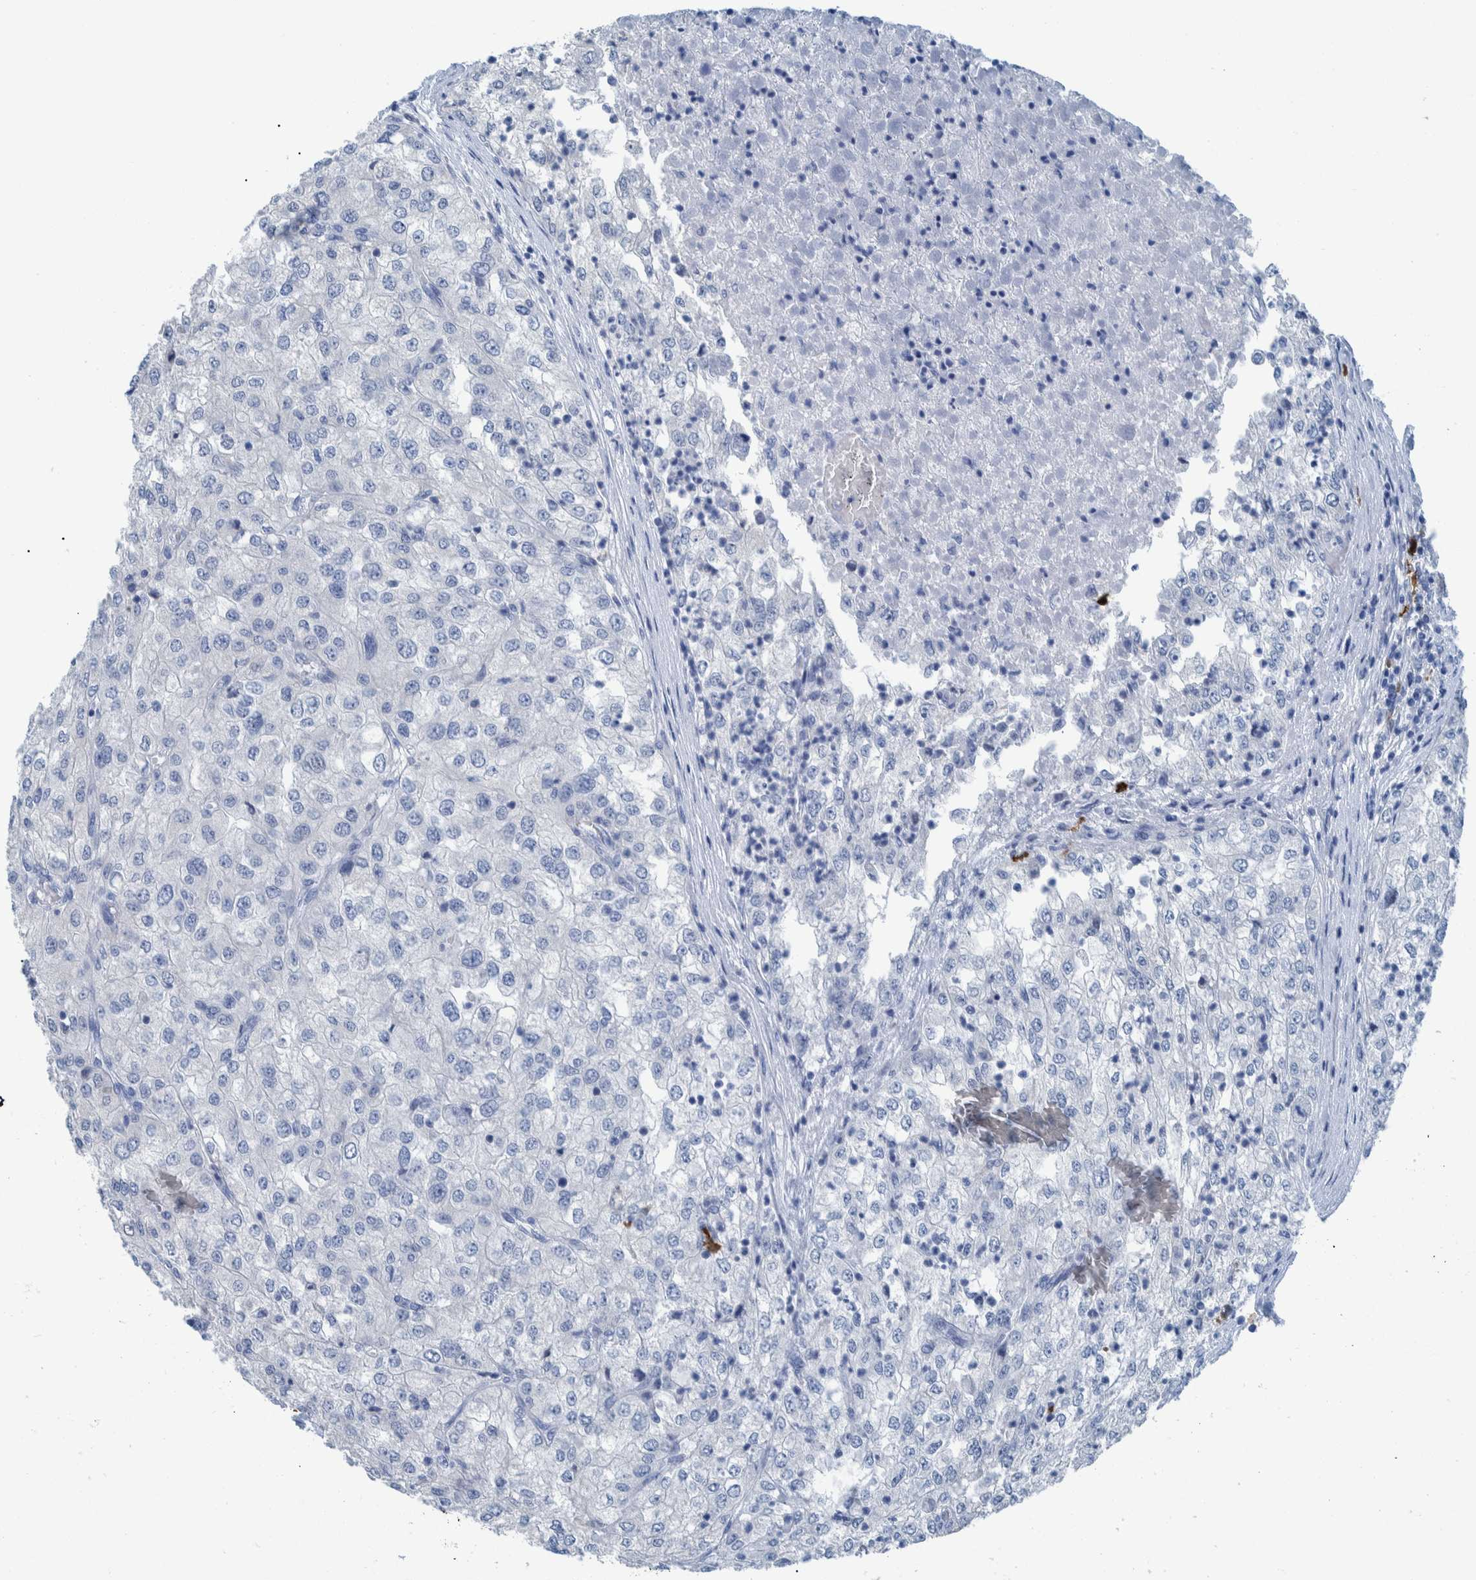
{"staining": {"intensity": "negative", "quantity": "none", "location": "none"}, "tissue": "renal cancer", "cell_type": "Tumor cells", "image_type": "cancer", "snomed": [{"axis": "morphology", "description": "Adenocarcinoma, NOS"}, {"axis": "topography", "description": "Kidney"}], "caption": "Micrograph shows no protein expression in tumor cells of adenocarcinoma (renal) tissue. (DAB (3,3'-diaminobenzidine) immunohistochemistry, high magnification).", "gene": "IDO1", "patient": {"sex": "female", "age": 54}}